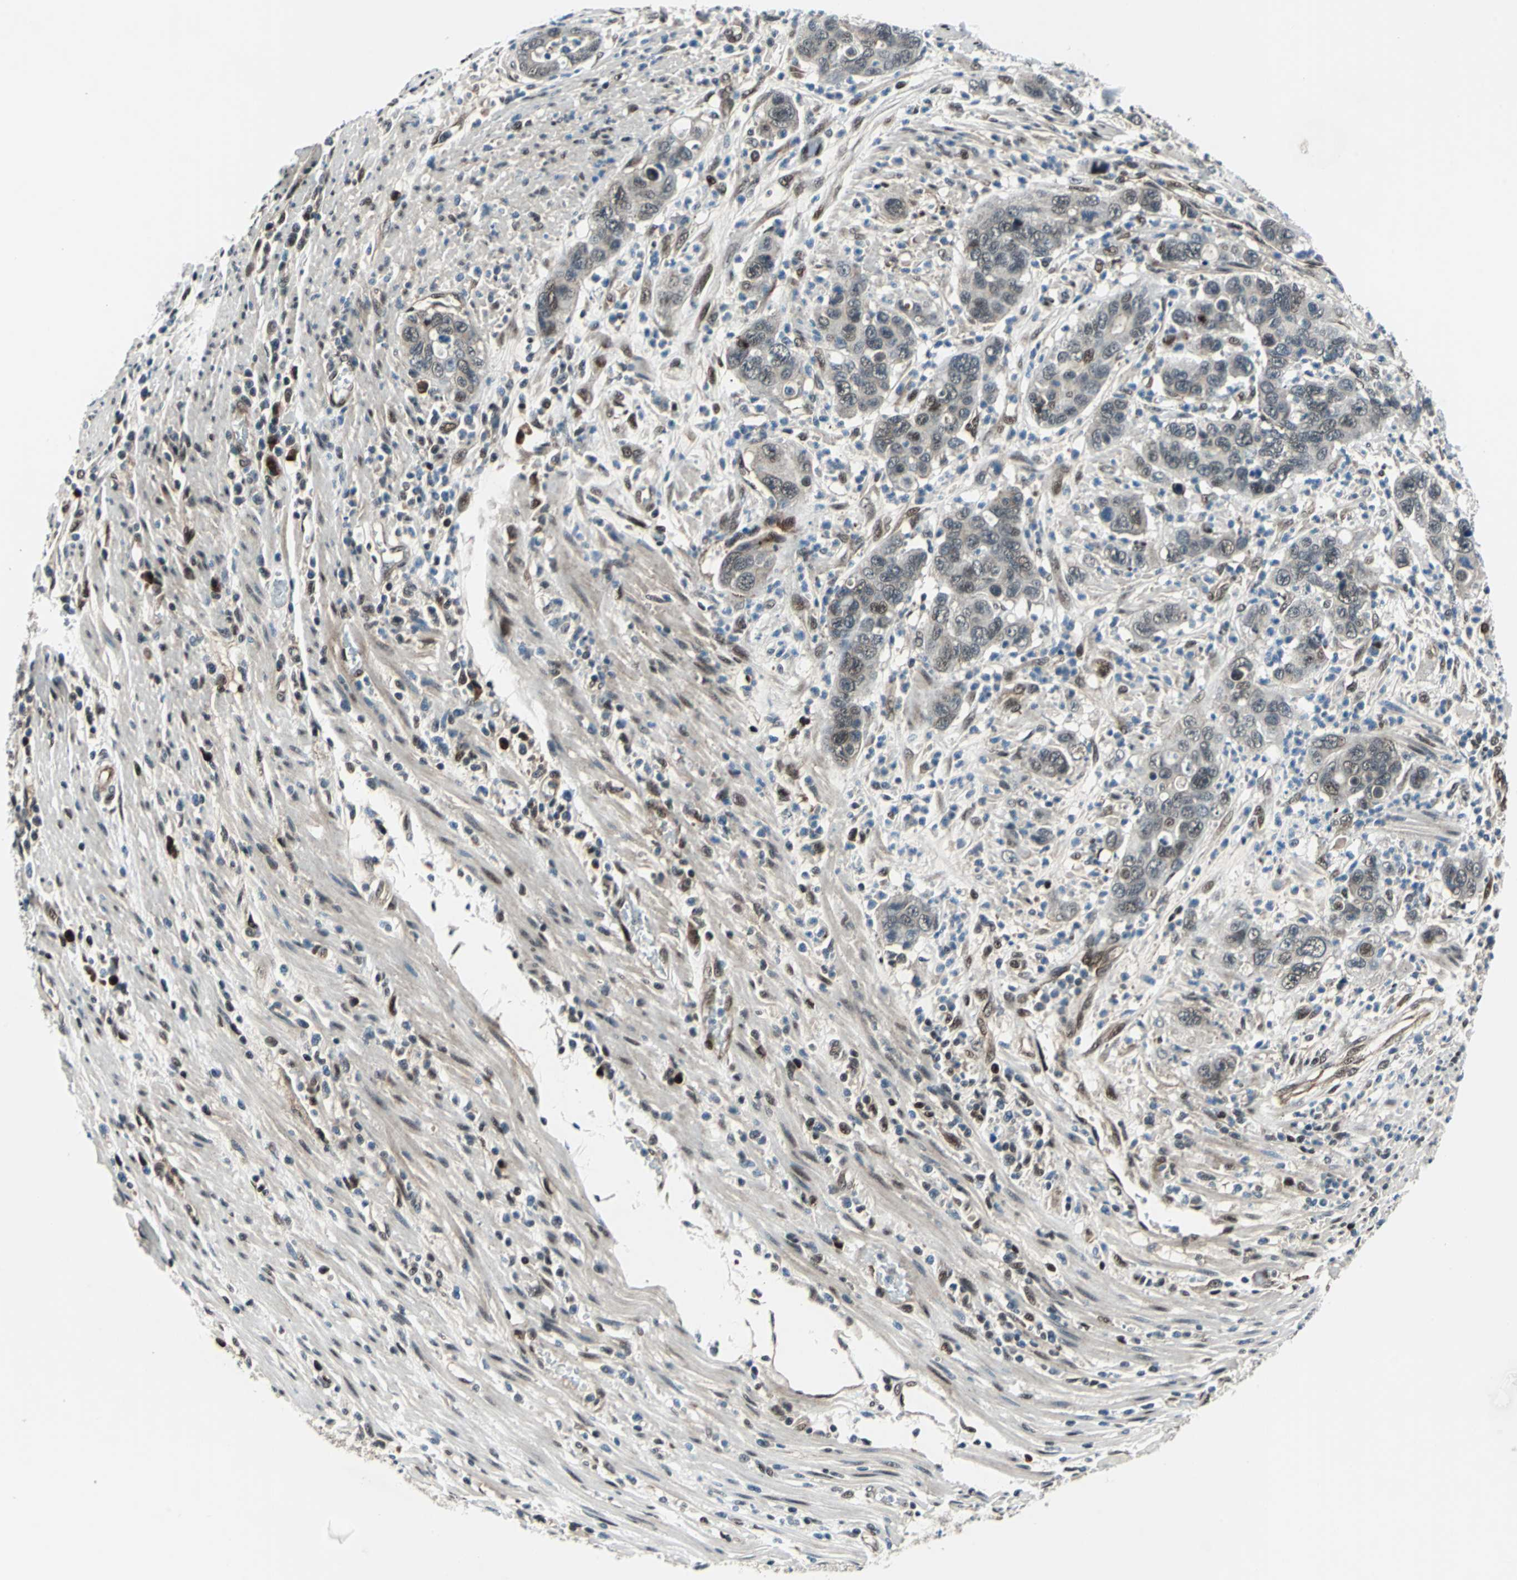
{"staining": {"intensity": "weak", "quantity": "<25%", "location": "cytoplasmic/membranous,nuclear"}, "tissue": "pancreatic cancer", "cell_type": "Tumor cells", "image_type": "cancer", "snomed": [{"axis": "morphology", "description": "Adenocarcinoma, NOS"}, {"axis": "topography", "description": "Pancreas"}], "caption": "Immunohistochemistry (IHC) photomicrograph of neoplastic tissue: pancreatic adenocarcinoma stained with DAB (3,3'-diaminobenzidine) displays no significant protein positivity in tumor cells.", "gene": "POLR3K", "patient": {"sex": "female", "age": 71}}